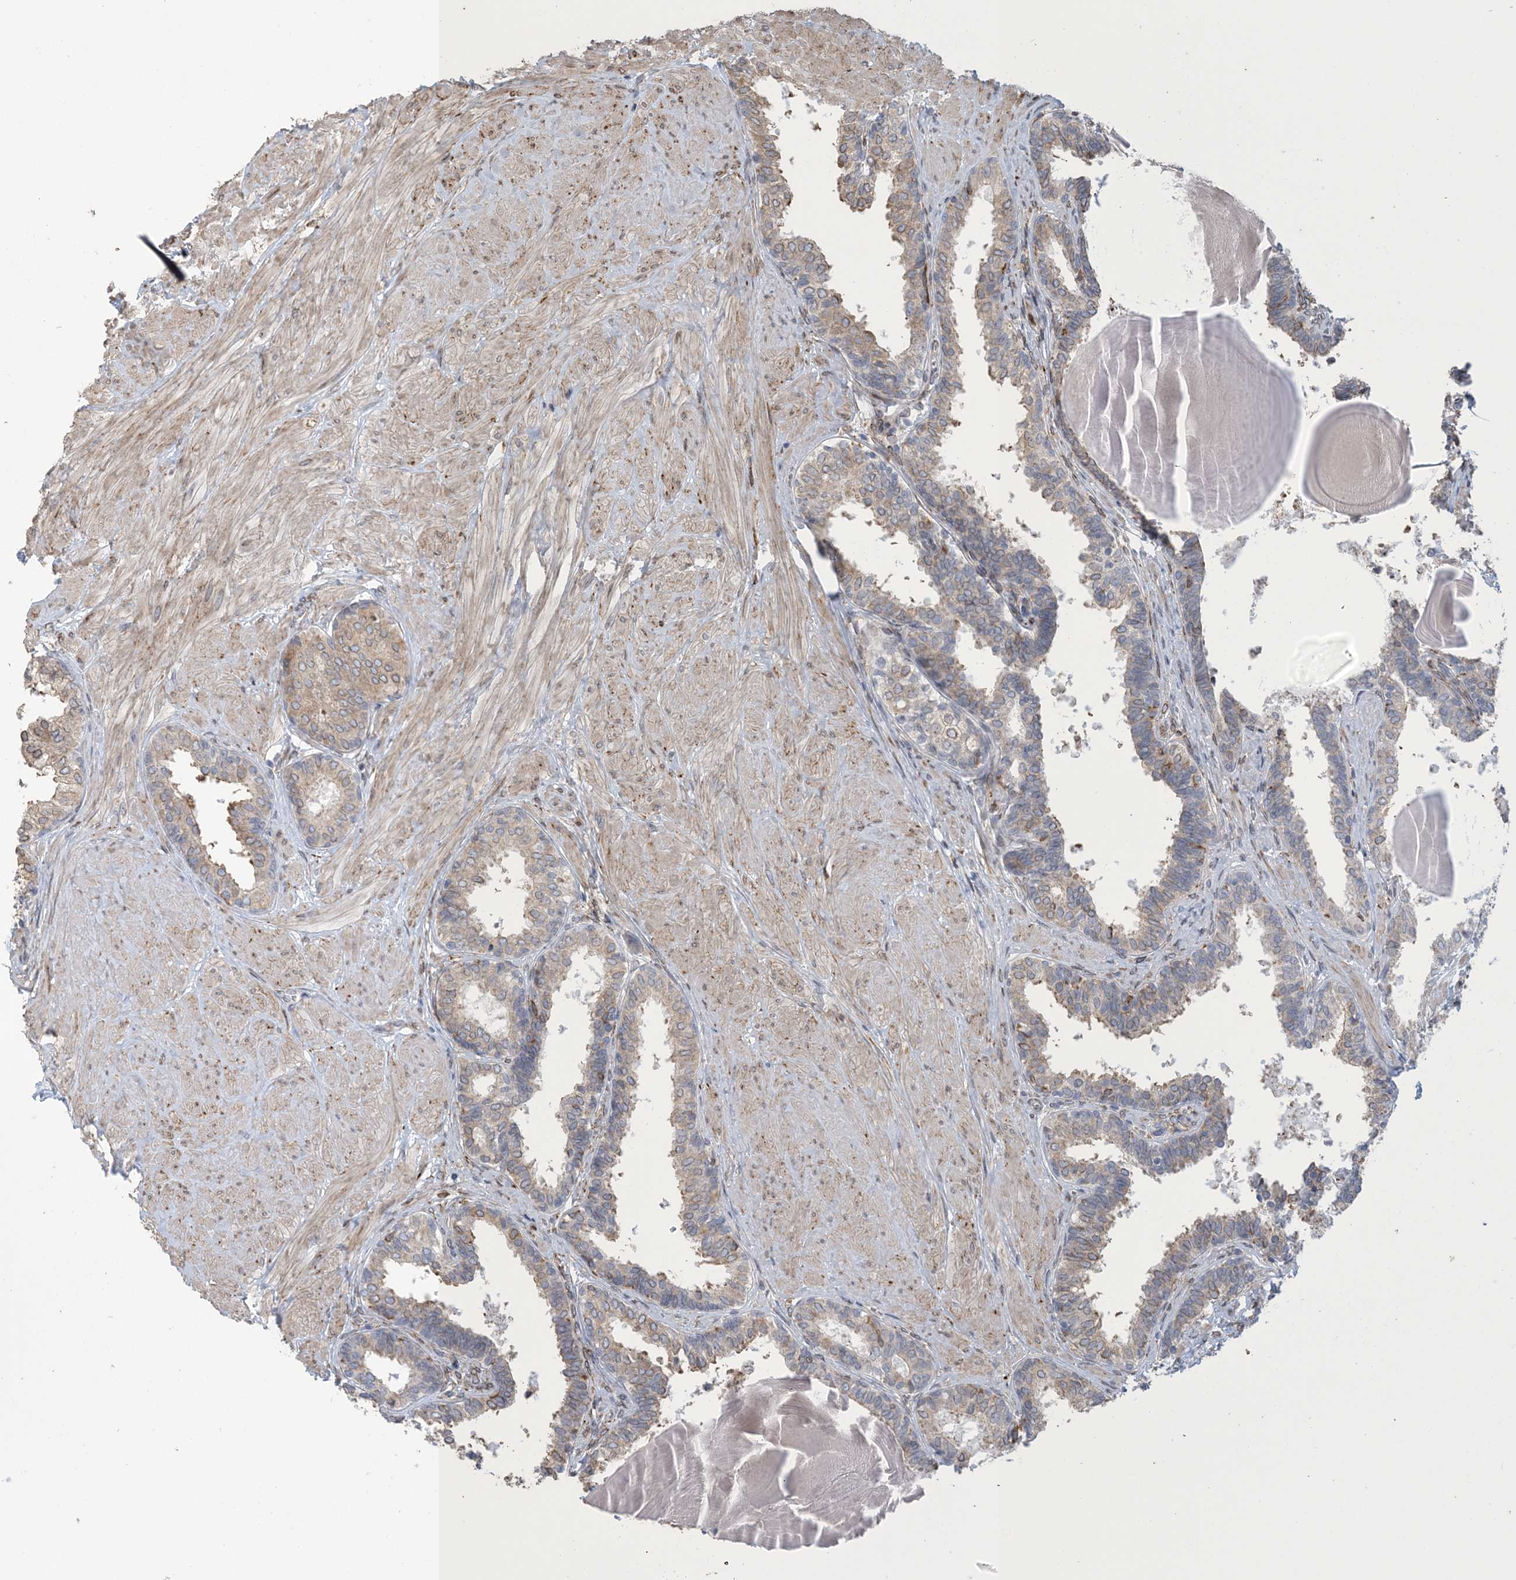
{"staining": {"intensity": "weak", "quantity": "25%-75%", "location": "cytoplasmic/membranous"}, "tissue": "prostate", "cell_type": "Glandular cells", "image_type": "normal", "snomed": [{"axis": "morphology", "description": "Normal tissue, NOS"}, {"axis": "topography", "description": "Prostate"}], "caption": "Immunohistochemistry of benign human prostate shows low levels of weak cytoplasmic/membranous expression in about 25%-75% of glandular cells. (DAB (3,3'-diaminobenzidine) = brown stain, brightfield microscopy at high magnification).", "gene": "SHANK1", "patient": {"sex": "male", "age": 48}}